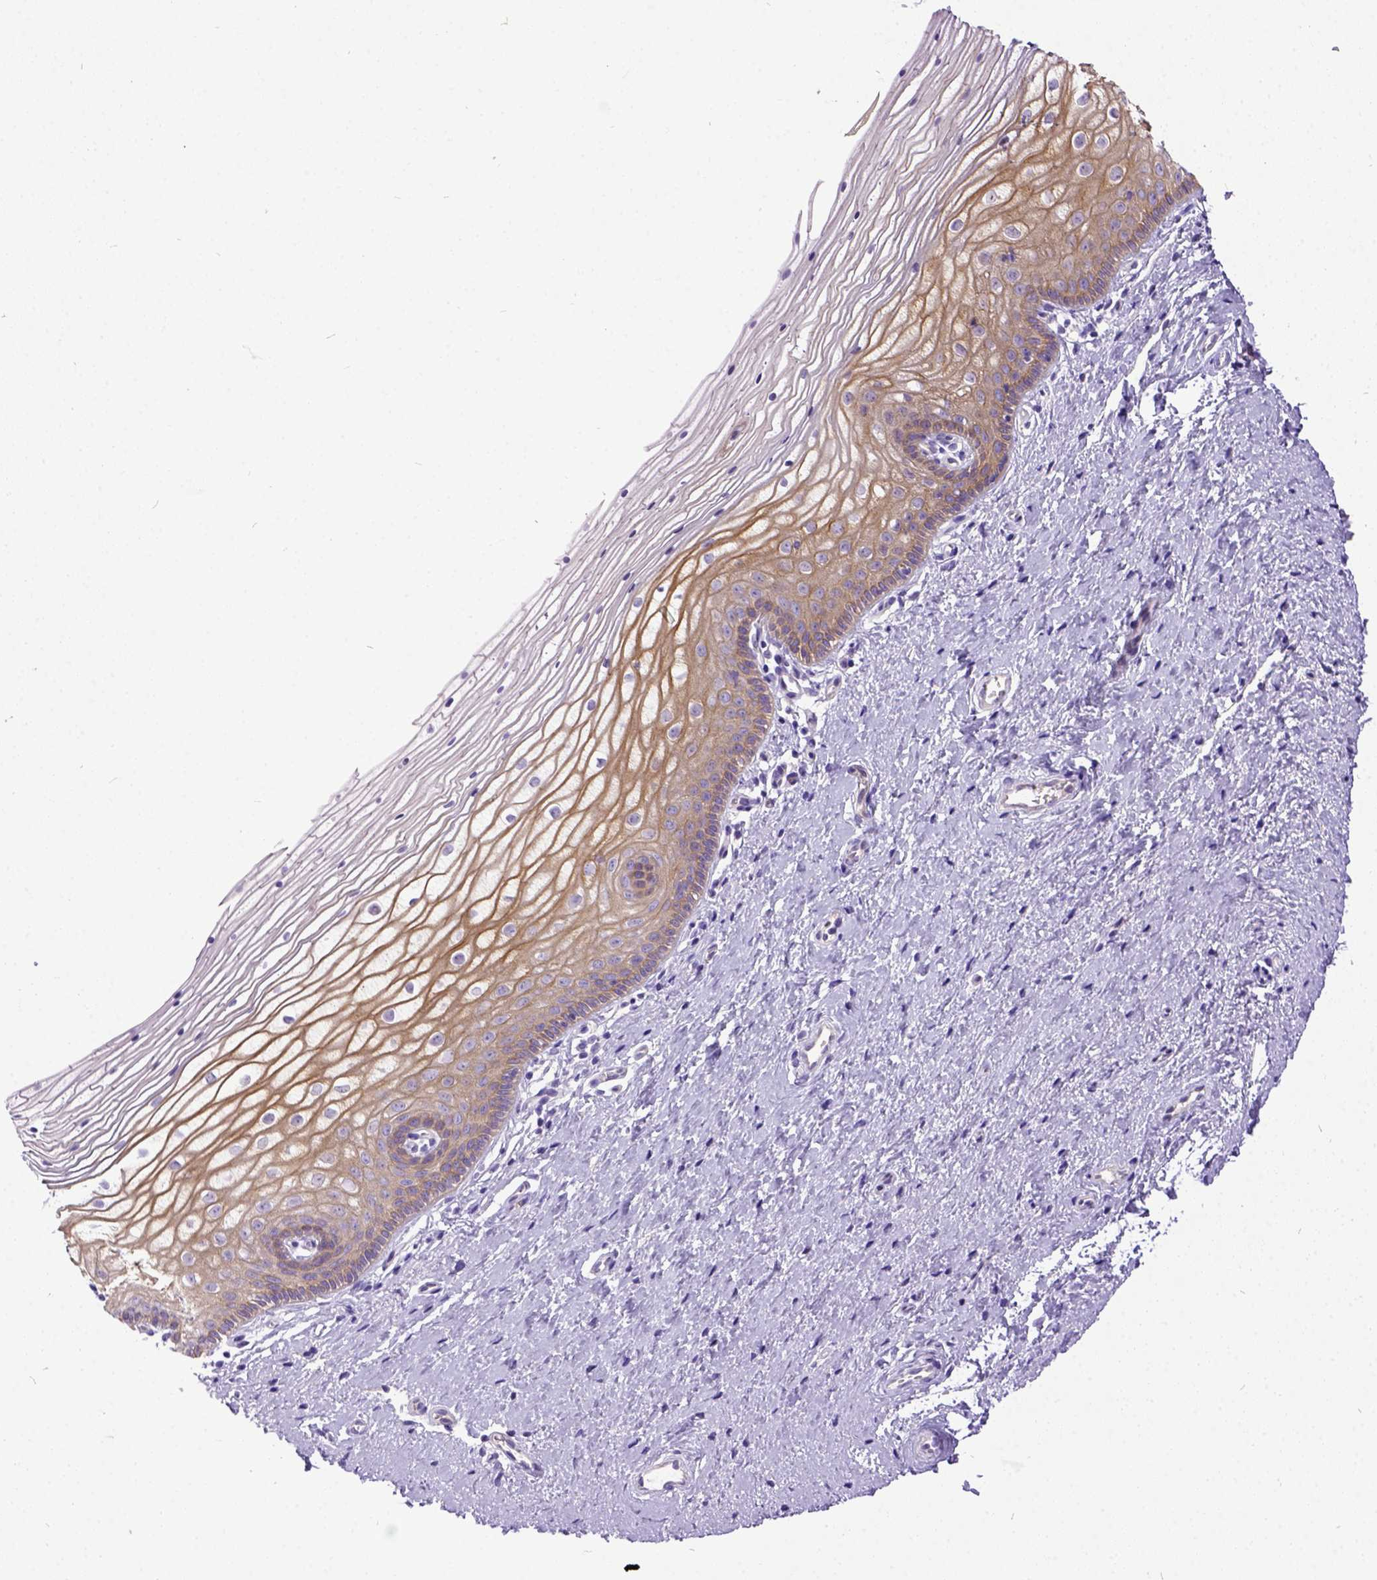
{"staining": {"intensity": "weak", "quantity": "25%-75%", "location": "cytoplasmic/membranous"}, "tissue": "vagina", "cell_type": "Squamous epithelial cells", "image_type": "normal", "snomed": [{"axis": "morphology", "description": "Normal tissue, NOS"}, {"axis": "topography", "description": "Vagina"}], "caption": "A low amount of weak cytoplasmic/membranous positivity is identified in approximately 25%-75% of squamous epithelial cells in unremarkable vagina.", "gene": "NEK5", "patient": {"sex": "female", "age": 39}}